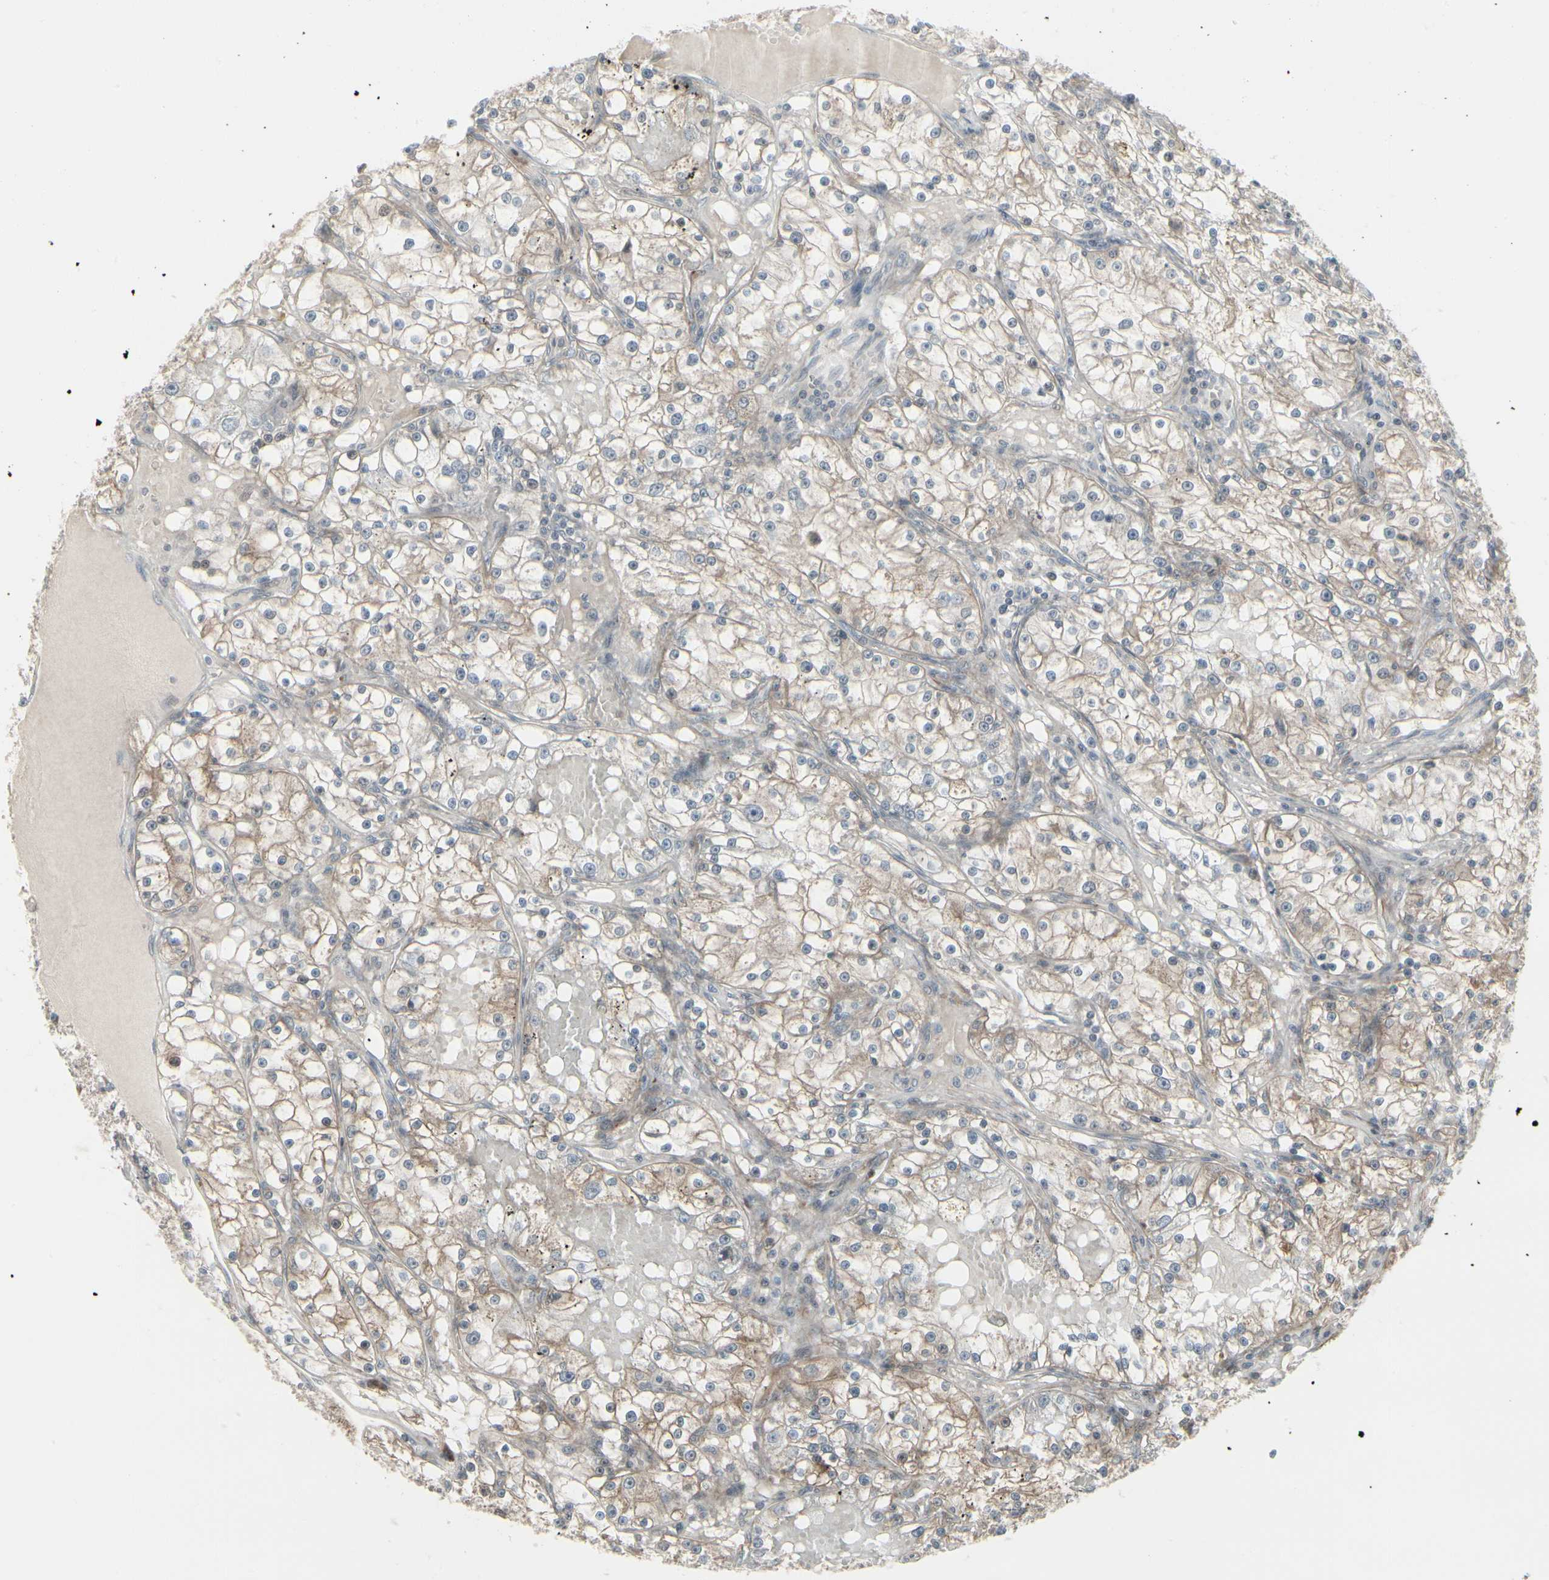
{"staining": {"intensity": "weak", "quantity": ">75%", "location": "cytoplasmic/membranous"}, "tissue": "renal cancer", "cell_type": "Tumor cells", "image_type": "cancer", "snomed": [{"axis": "morphology", "description": "Adenocarcinoma, NOS"}, {"axis": "topography", "description": "Kidney"}], "caption": "IHC of renal adenocarcinoma reveals low levels of weak cytoplasmic/membranous positivity in approximately >75% of tumor cells. (DAB = brown stain, brightfield microscopy at high magnification).", "gene": "IGFBP6", "patient": {"sex": "male", "age": 56}}